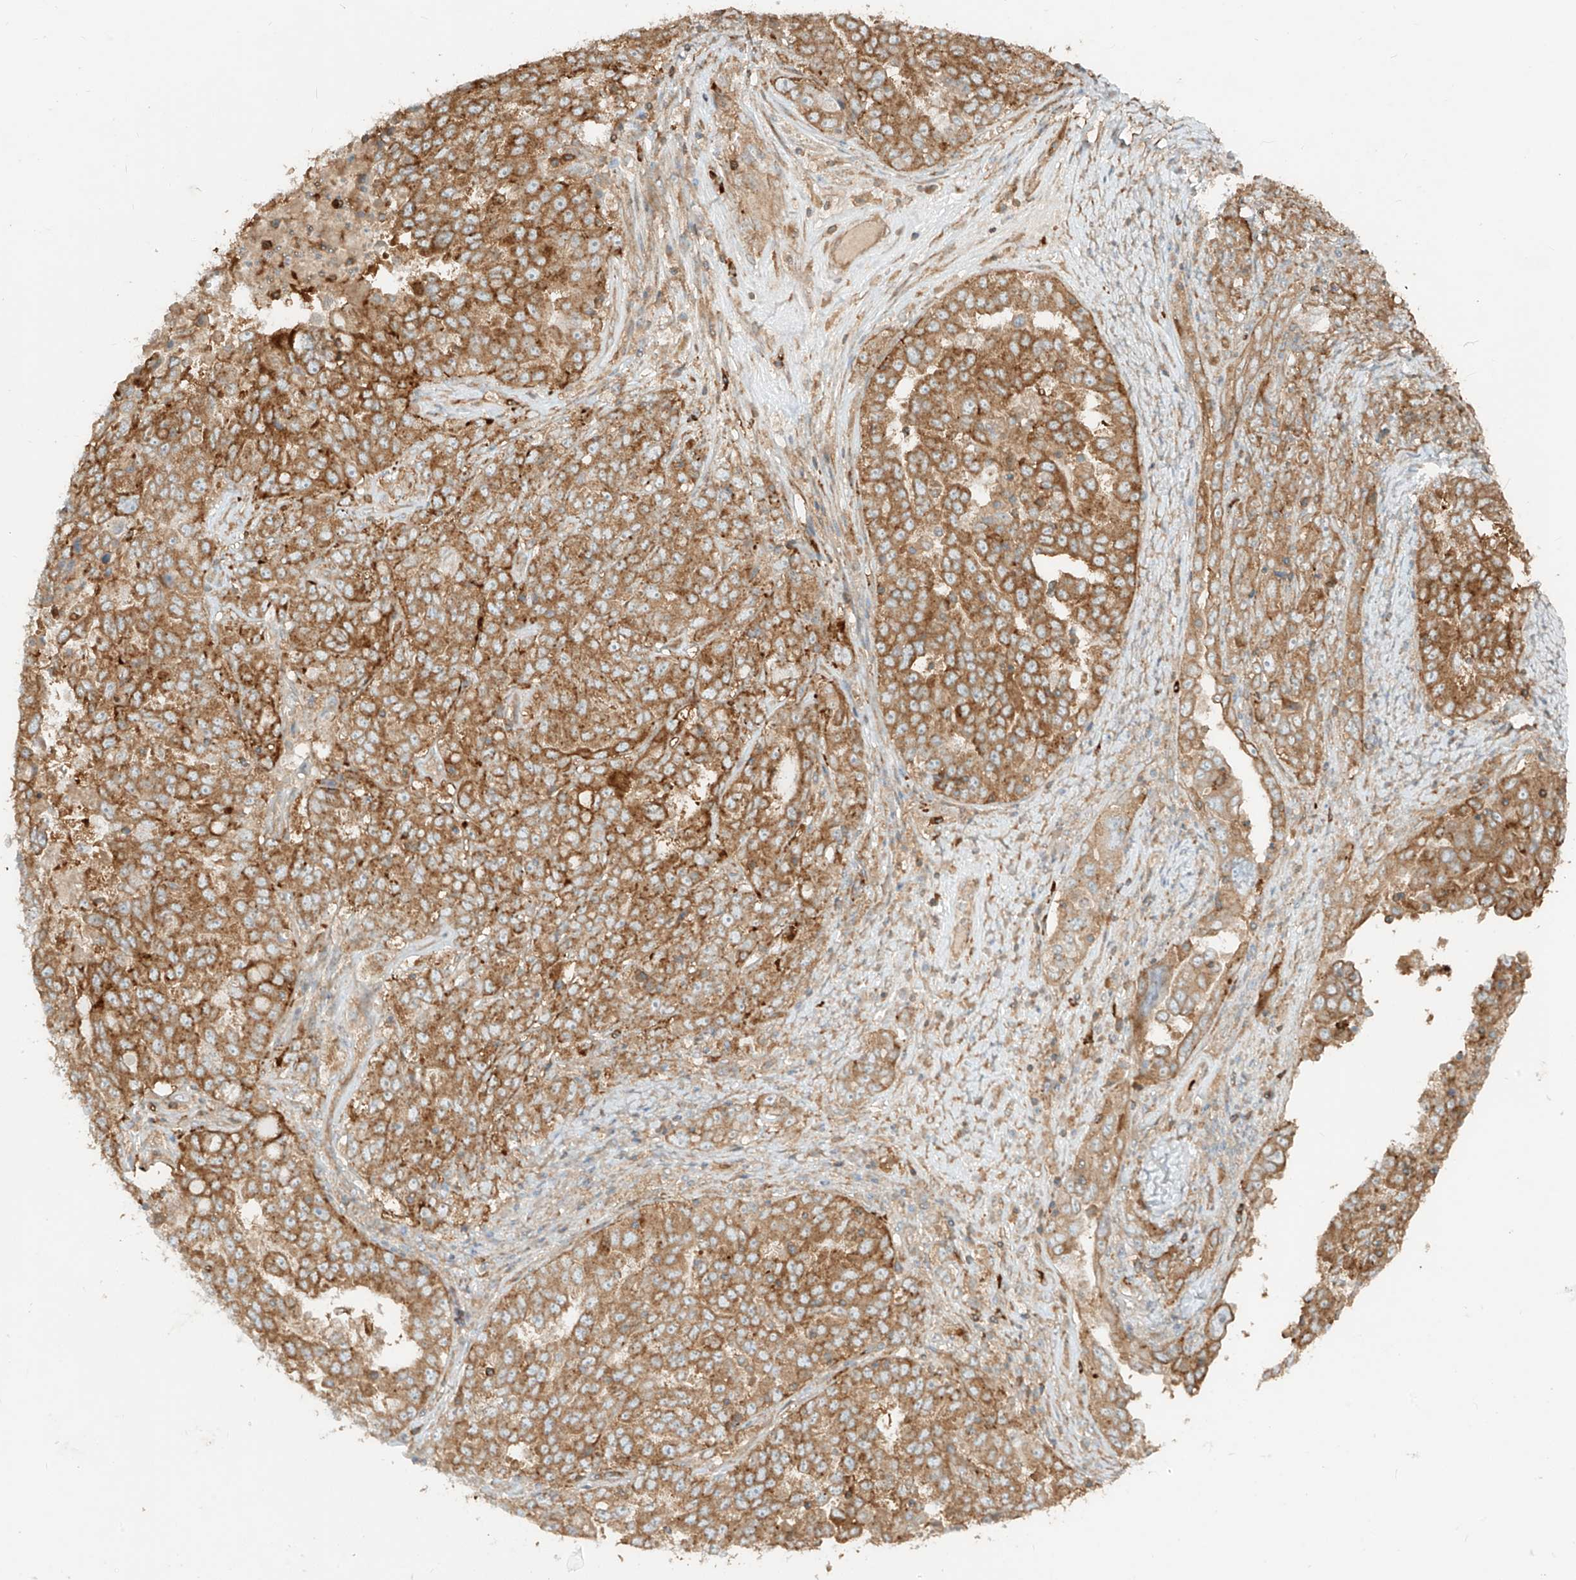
{"staining": {"intensity": "moderate", "quantity": ">75%", "location": "cytoplasmic/membranous"}, "tissue": "ovarian cancer", "cell_type": "Tumor cells", "image_type": "cancer", "snomed": [{"axis": "morphology", "description": "Carcinoma, endometroid"}, {"axis": "topography", "description": "Ovary"}], "caption": "Ovarian cancer stained with DAB immunohistochemistry (IHC) exhibits medium levels of moderate cytoplasmic/membranous positivity in about >75% of tumor cells.", "gene": "CCDC115", "patient": {"sex": "female", "age": 62}}